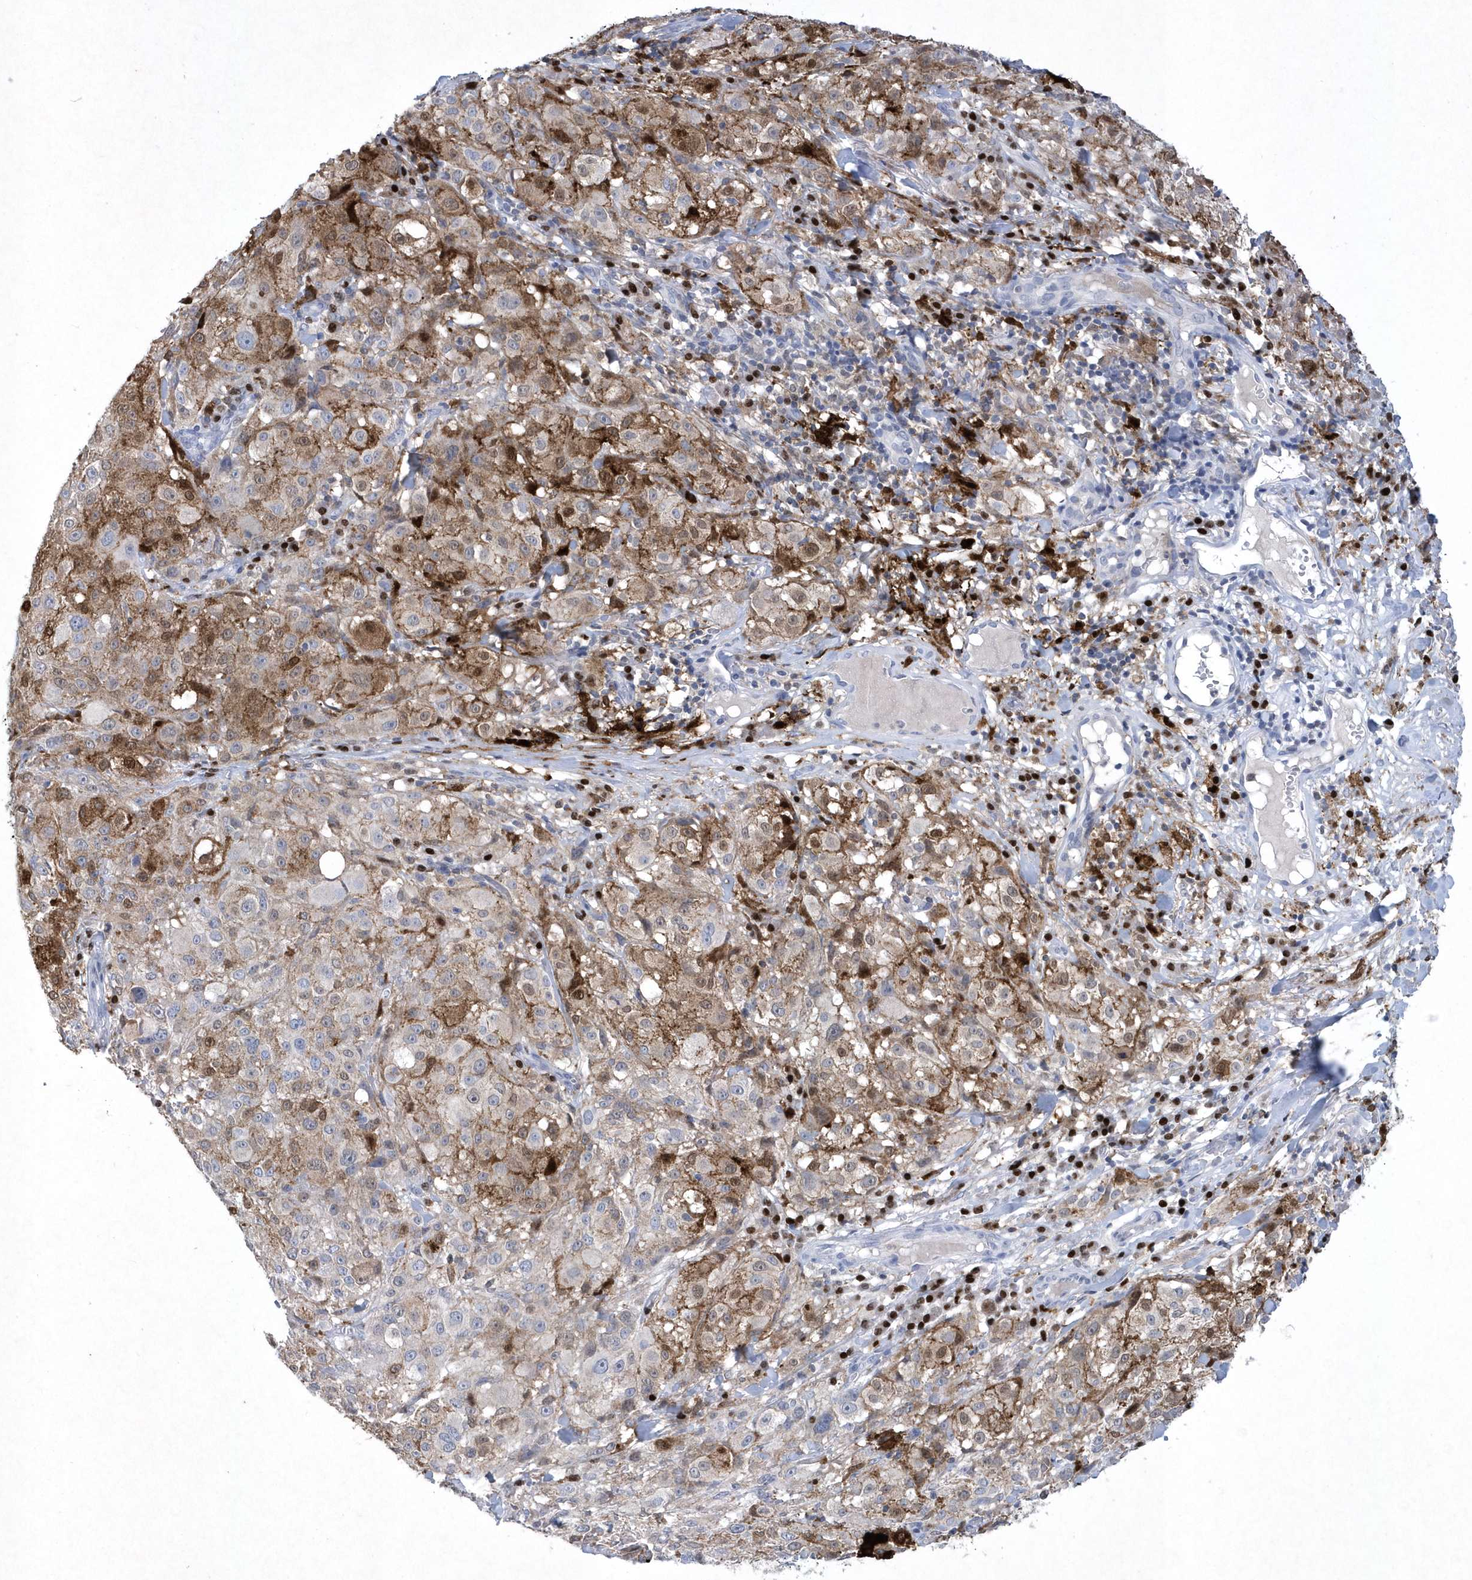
{"staining": {"intensity": "weak", "quantity": "25%-75%", "location": "cytoplasmic/membranous,nuclear"}, "tissue": "melanoma", "cell_type": "Tumor cells", "image_type": "cancer", "snomed": [{"axis": "morphology", "description": "Necrosis, NOS"}, {"axis": "morphology", "description": "Malignant melanoma, NOS"}, {"axis": "topography", "description": "Skin"}], "caption": "Protein staining of malignant melanoma tissue reveals weak cytoplasmic/membranous and nuclear positivity in approximately 25%-75% of tumor cells.", "gene": "BHLHA15", "patient": {"sex": "female", "age": 87}}